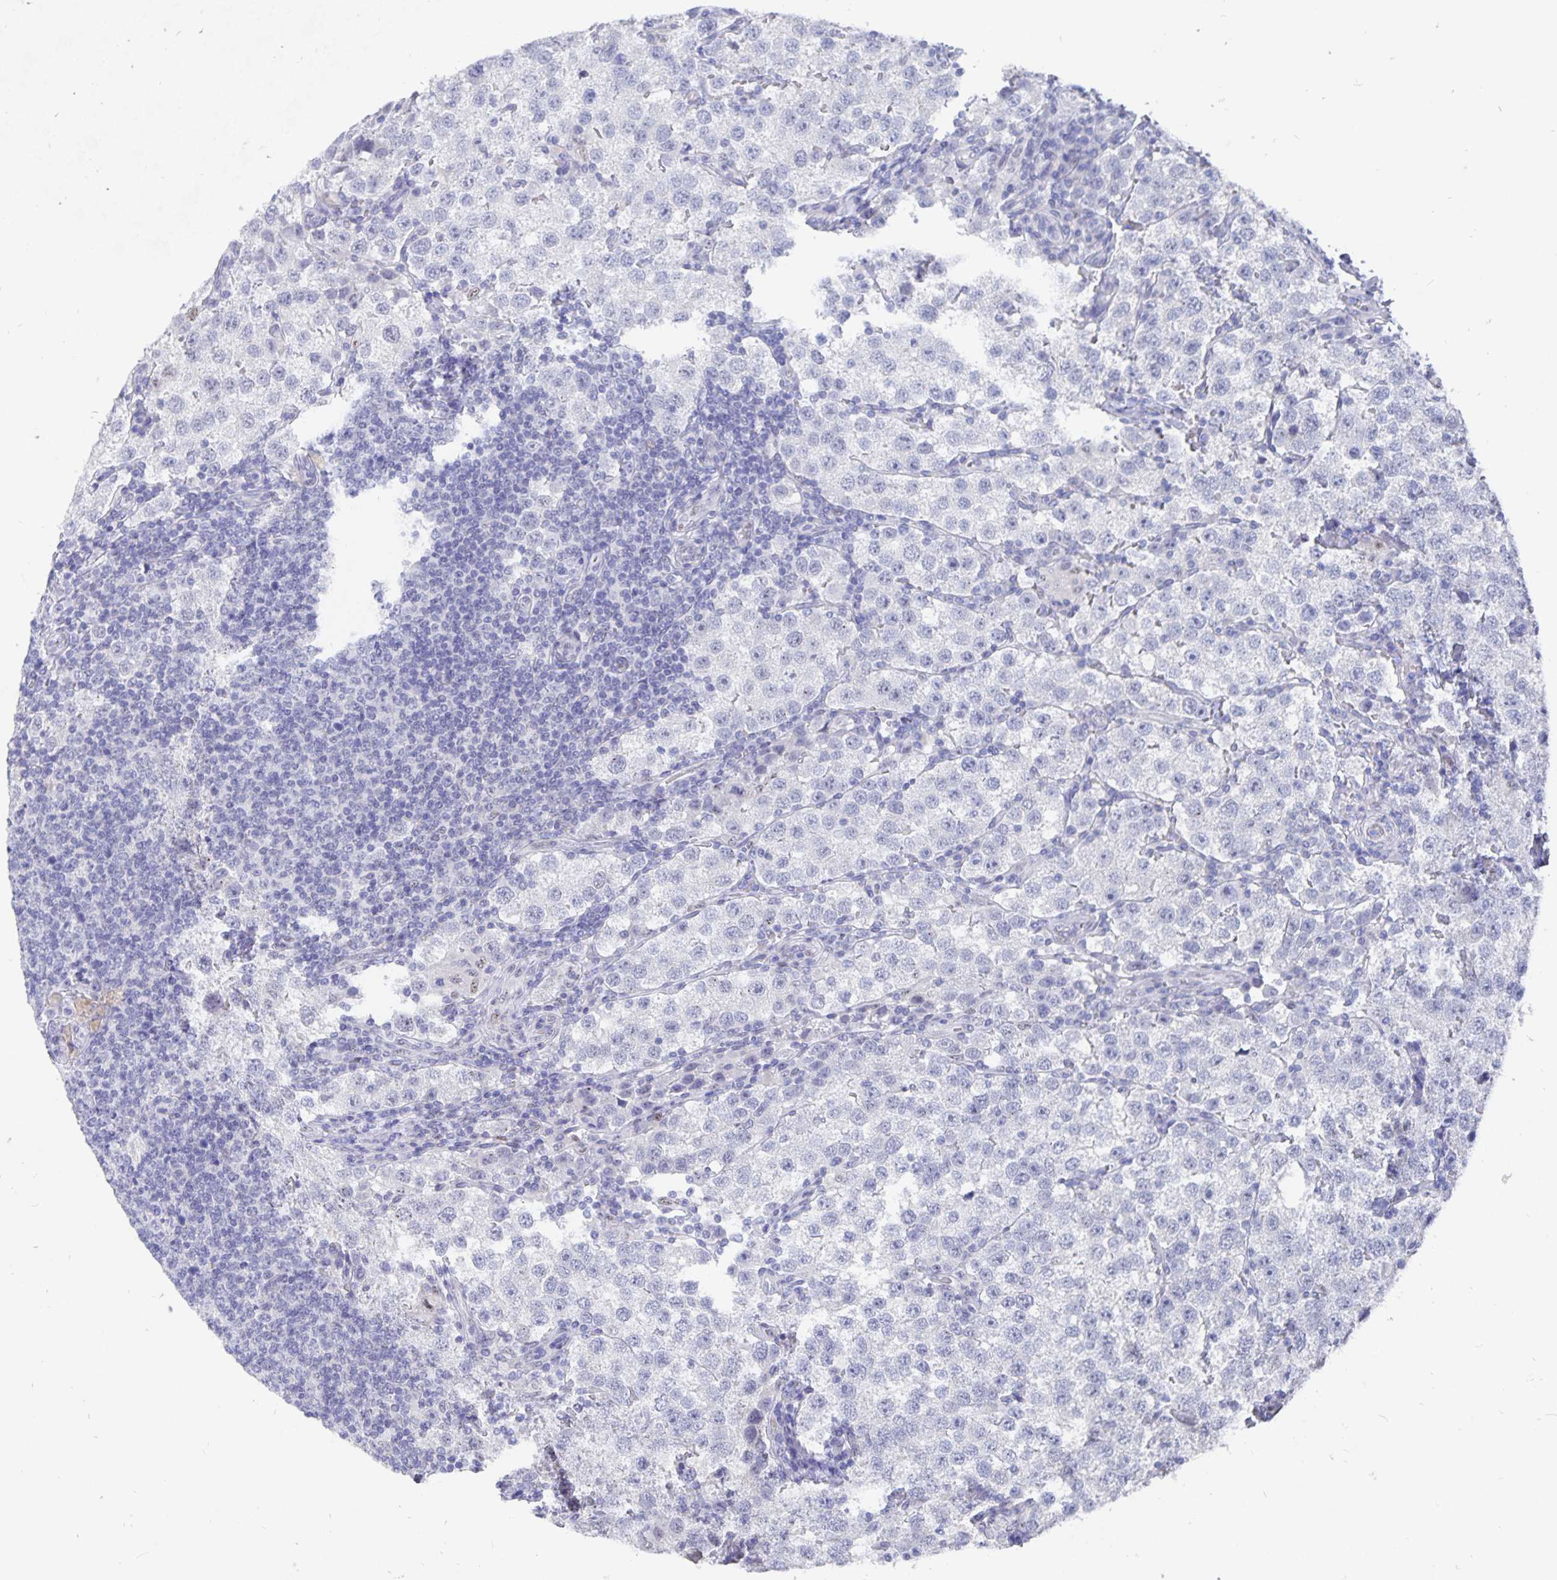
{"staining": {"intensity": "negative", "quantity": "none", "location": "none"}, "tissue": "testis cancer", "cell_type": "Tumor cells", "image_type": "cancer", "snomed": [{"axis": "morphology", "description": "Seminoma, NOS"}, {"axis": "topography", "description": "Testis"}], "caption": "DAB immunohistochemical staining of human testis cancer (seminoma) shows no significant expression in tumor cells.", "gene": "SMOC1", "patient": {"sex": "male", "age": 37}}